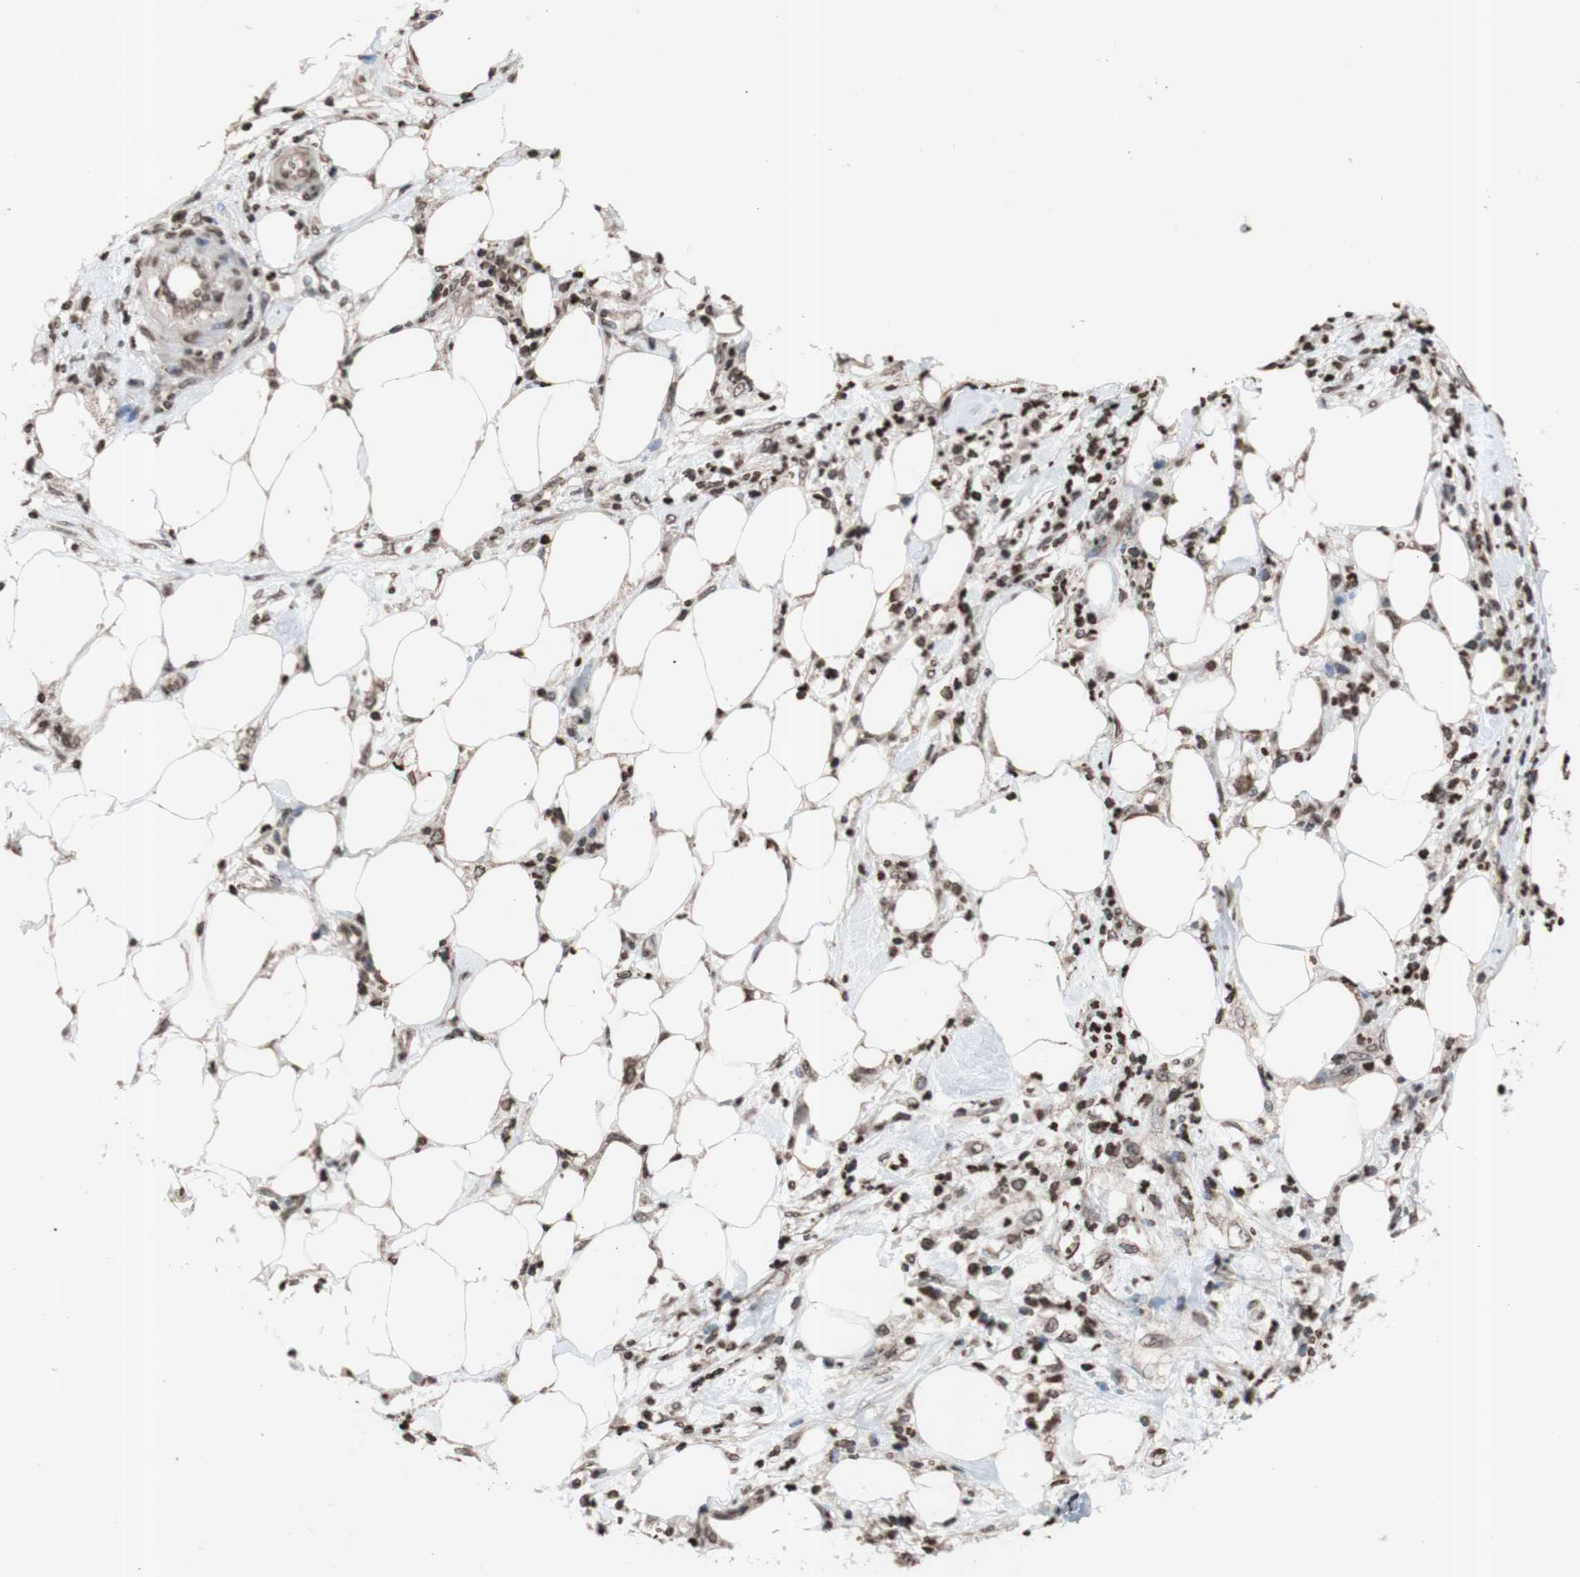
{"staining": {"intensity": "weak", "quantity": "25%-75%", "location": "cytoplasmic/membranous,nuclear"}, "tissue": "pancreatic cancer", "cell_type": "Tumor cells", "image_type": "cancer", "snomed": [{"axis": "morphology", "description": "Adenocarcinoma, NOS"}, {"axis": "topography", "description": "Pancreas"}], "caption": "This photomicrograph exhibits immunohistochemistry (IHC) staining of pancreatic cancer (adenocarcinoma), with low weak cytoplasmic/membranous and nuclear expression in approximately 25%-75% of tumor cells.", "gene": "SNAI2", "patient": {"sex": "female", "age": 71}}